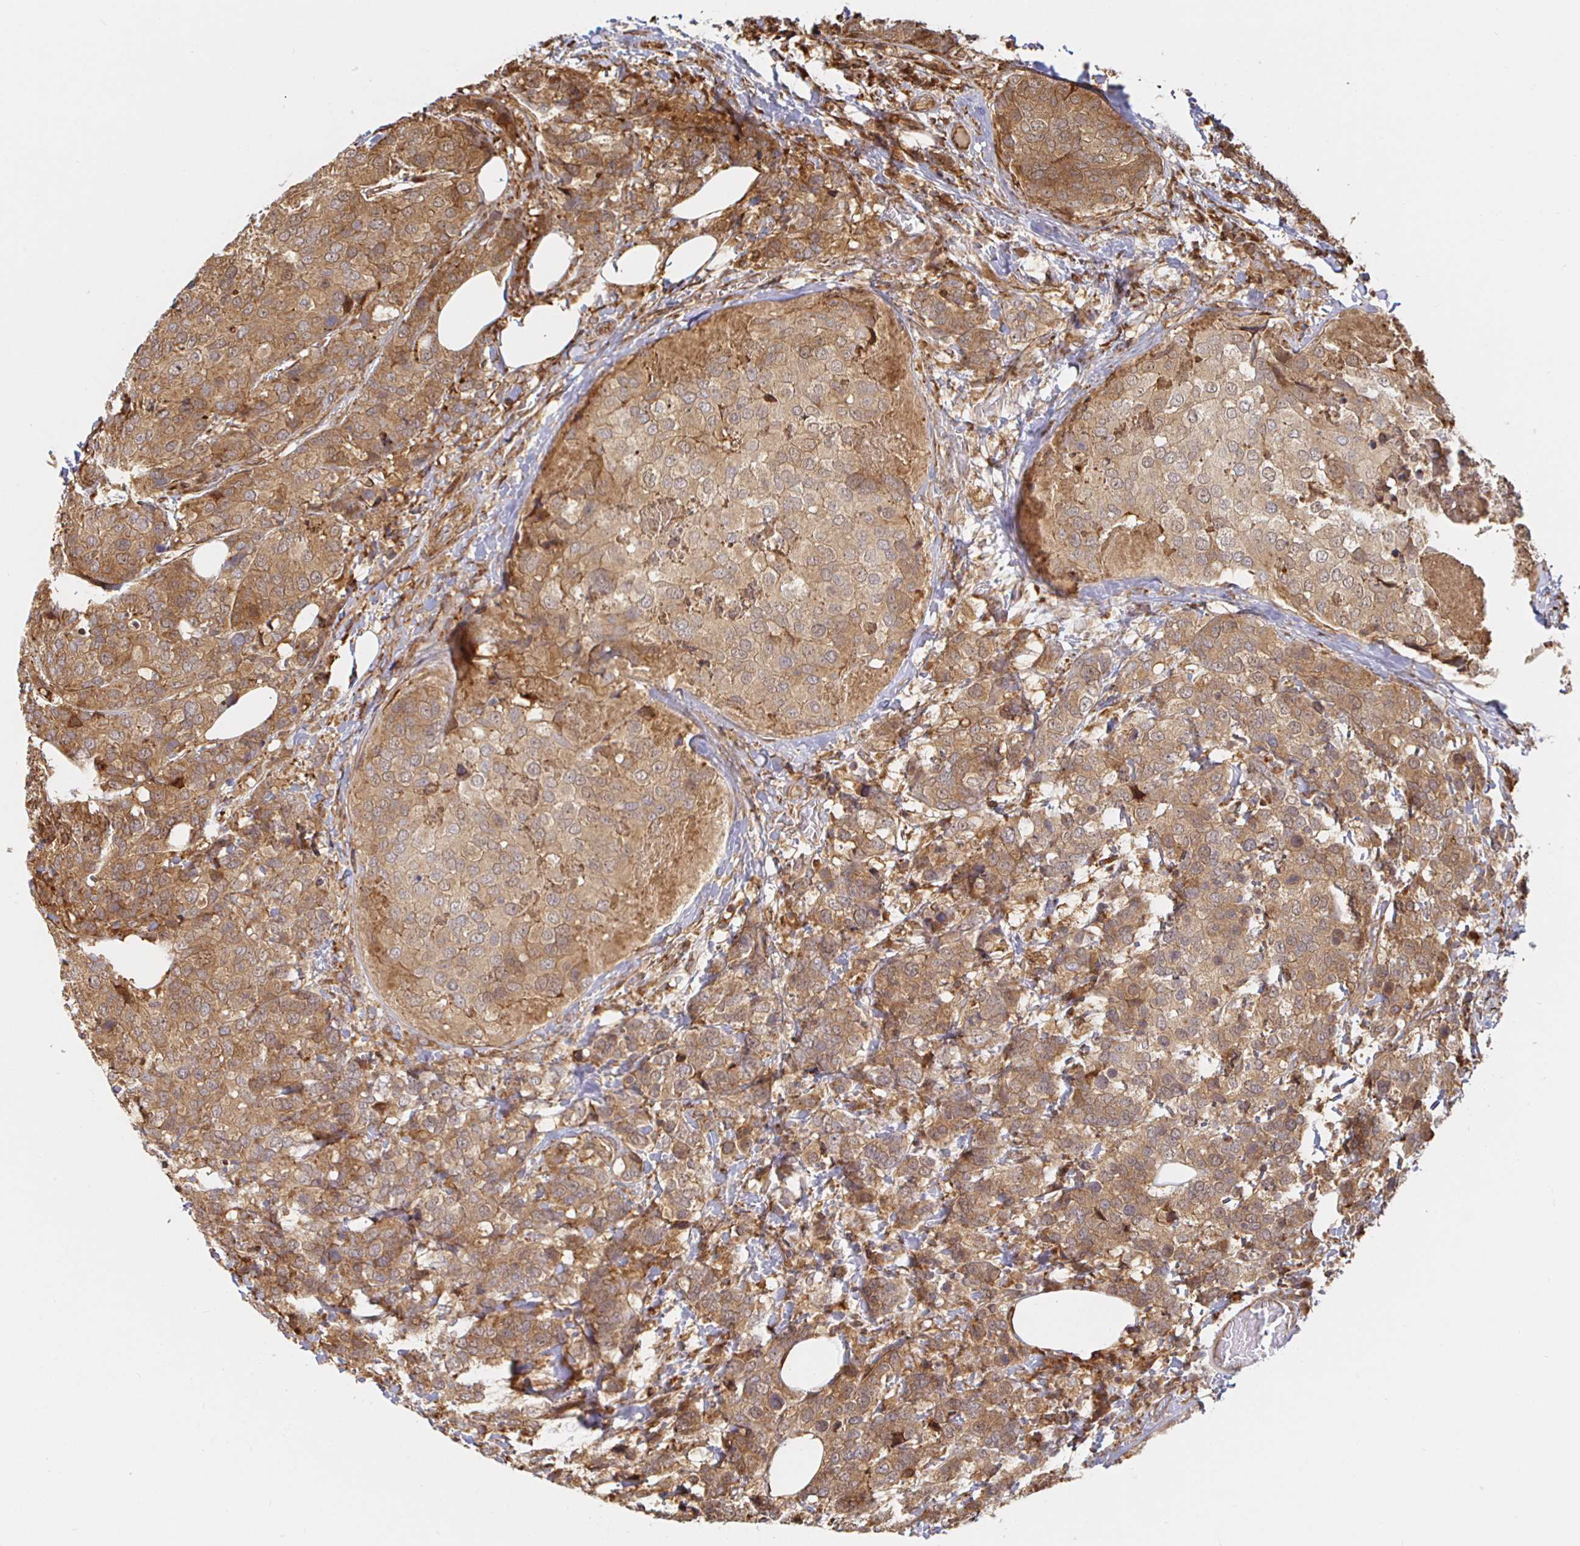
{"staining": {"intensity": "moderate", "quantity": ">75%", "location": "cytoplasmic/membranous"}, "tissue": "breast cancer", "cell_type": "Tumor cells", "image_type": "cancer", "snomed": [{"axis": "morphology", "description": "Lobular carcinoma"}, {"axis": "topography", "description": "Breast"}], "caption": "This histopathology image exhibits immunohistochemistry (IHC) staining of lobular carcinoma (breast), with medium moderate cytoplasmic/membranous positivity in about >75% of tumor cells.", "gene": "STRAP", "patient": {"sex": "female", "age": 59}}